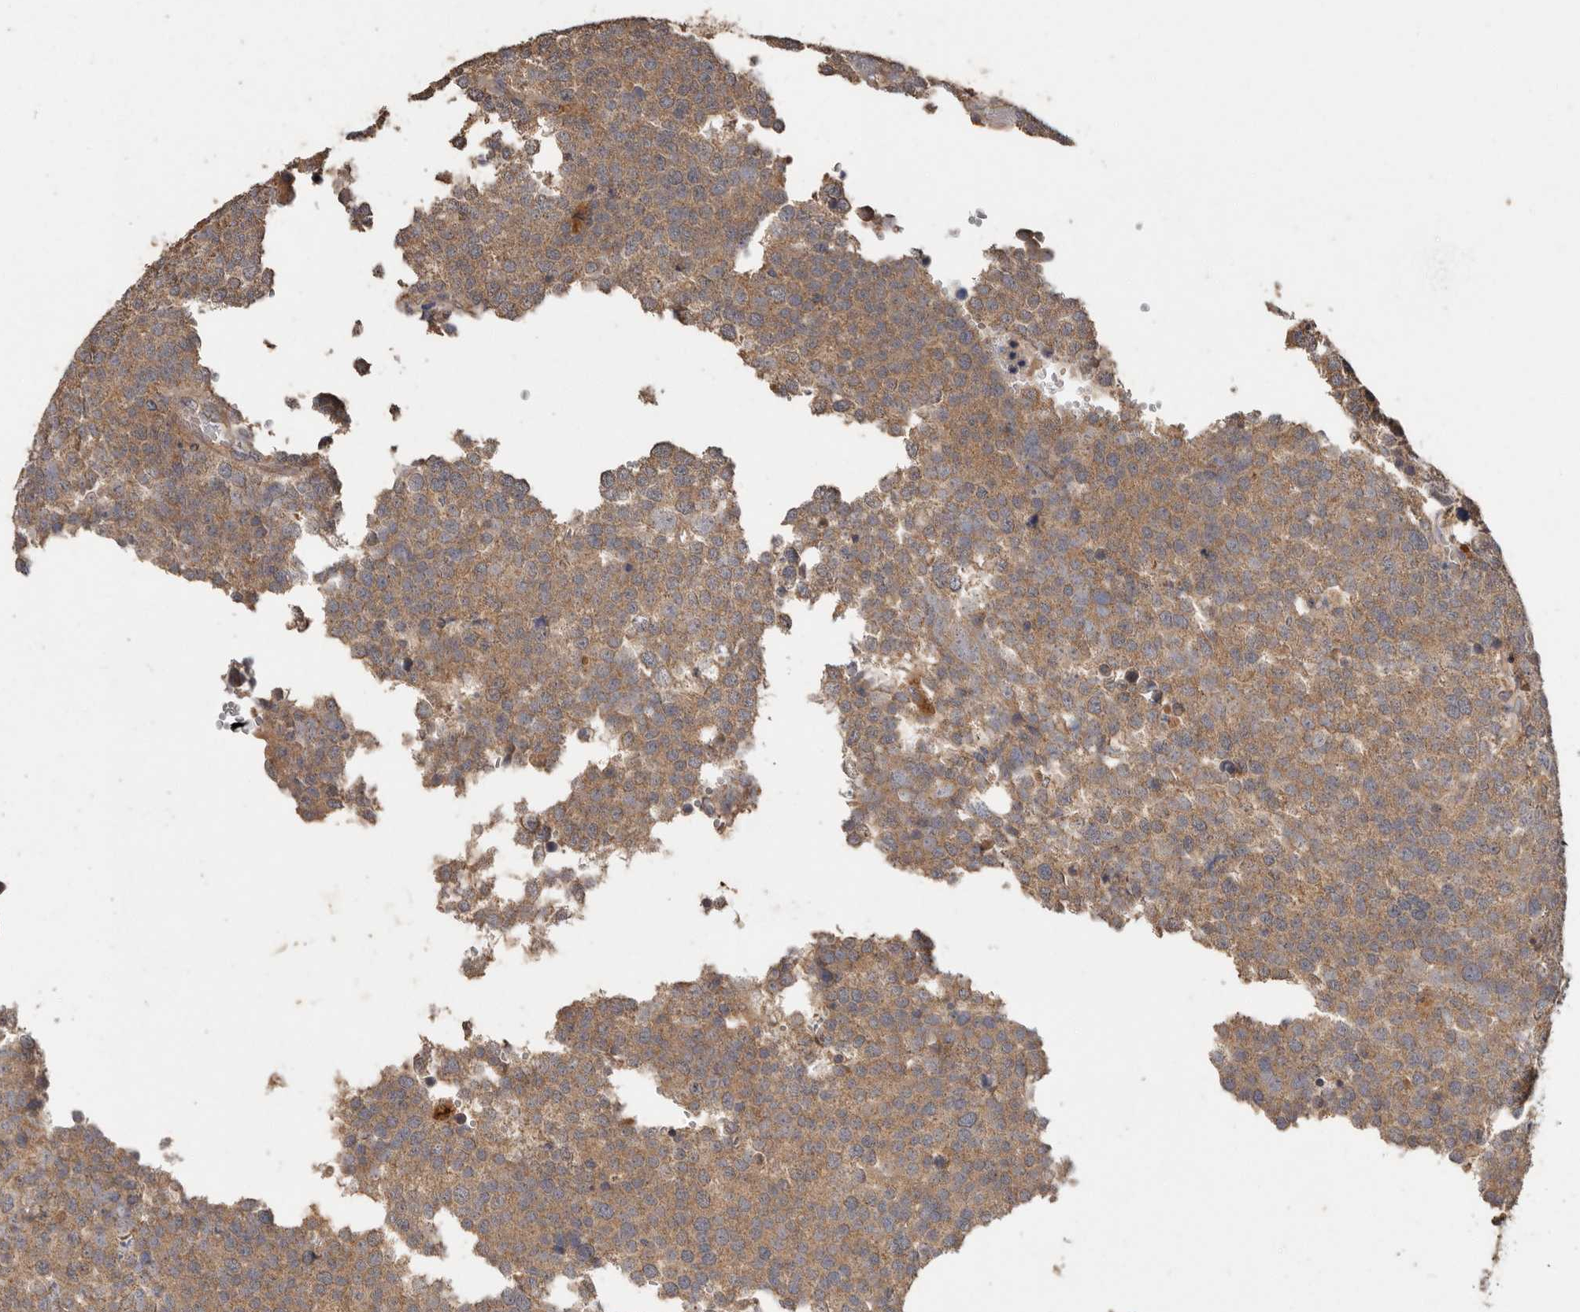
{"staining": {"intensity": "moderate", "quantity": ">75%", "location": "cytoplasmic/membranous"}, "tissue": "testis cancer", "cell_type": "Tumor cells", "image_type": "cancer", "snomed": [{"axis": "morphology", "description": "Seminoma, NOS"}, {"axis": "topography", "description": "Testis"}], "caption": "This is a micrograph of IHC staining of testis seminoma, which shows moderate expression in the cytoplasmic/membranous of tumor cells.", "gene": "RWDD1", "patient": {"sex": "male", "age": 71}}